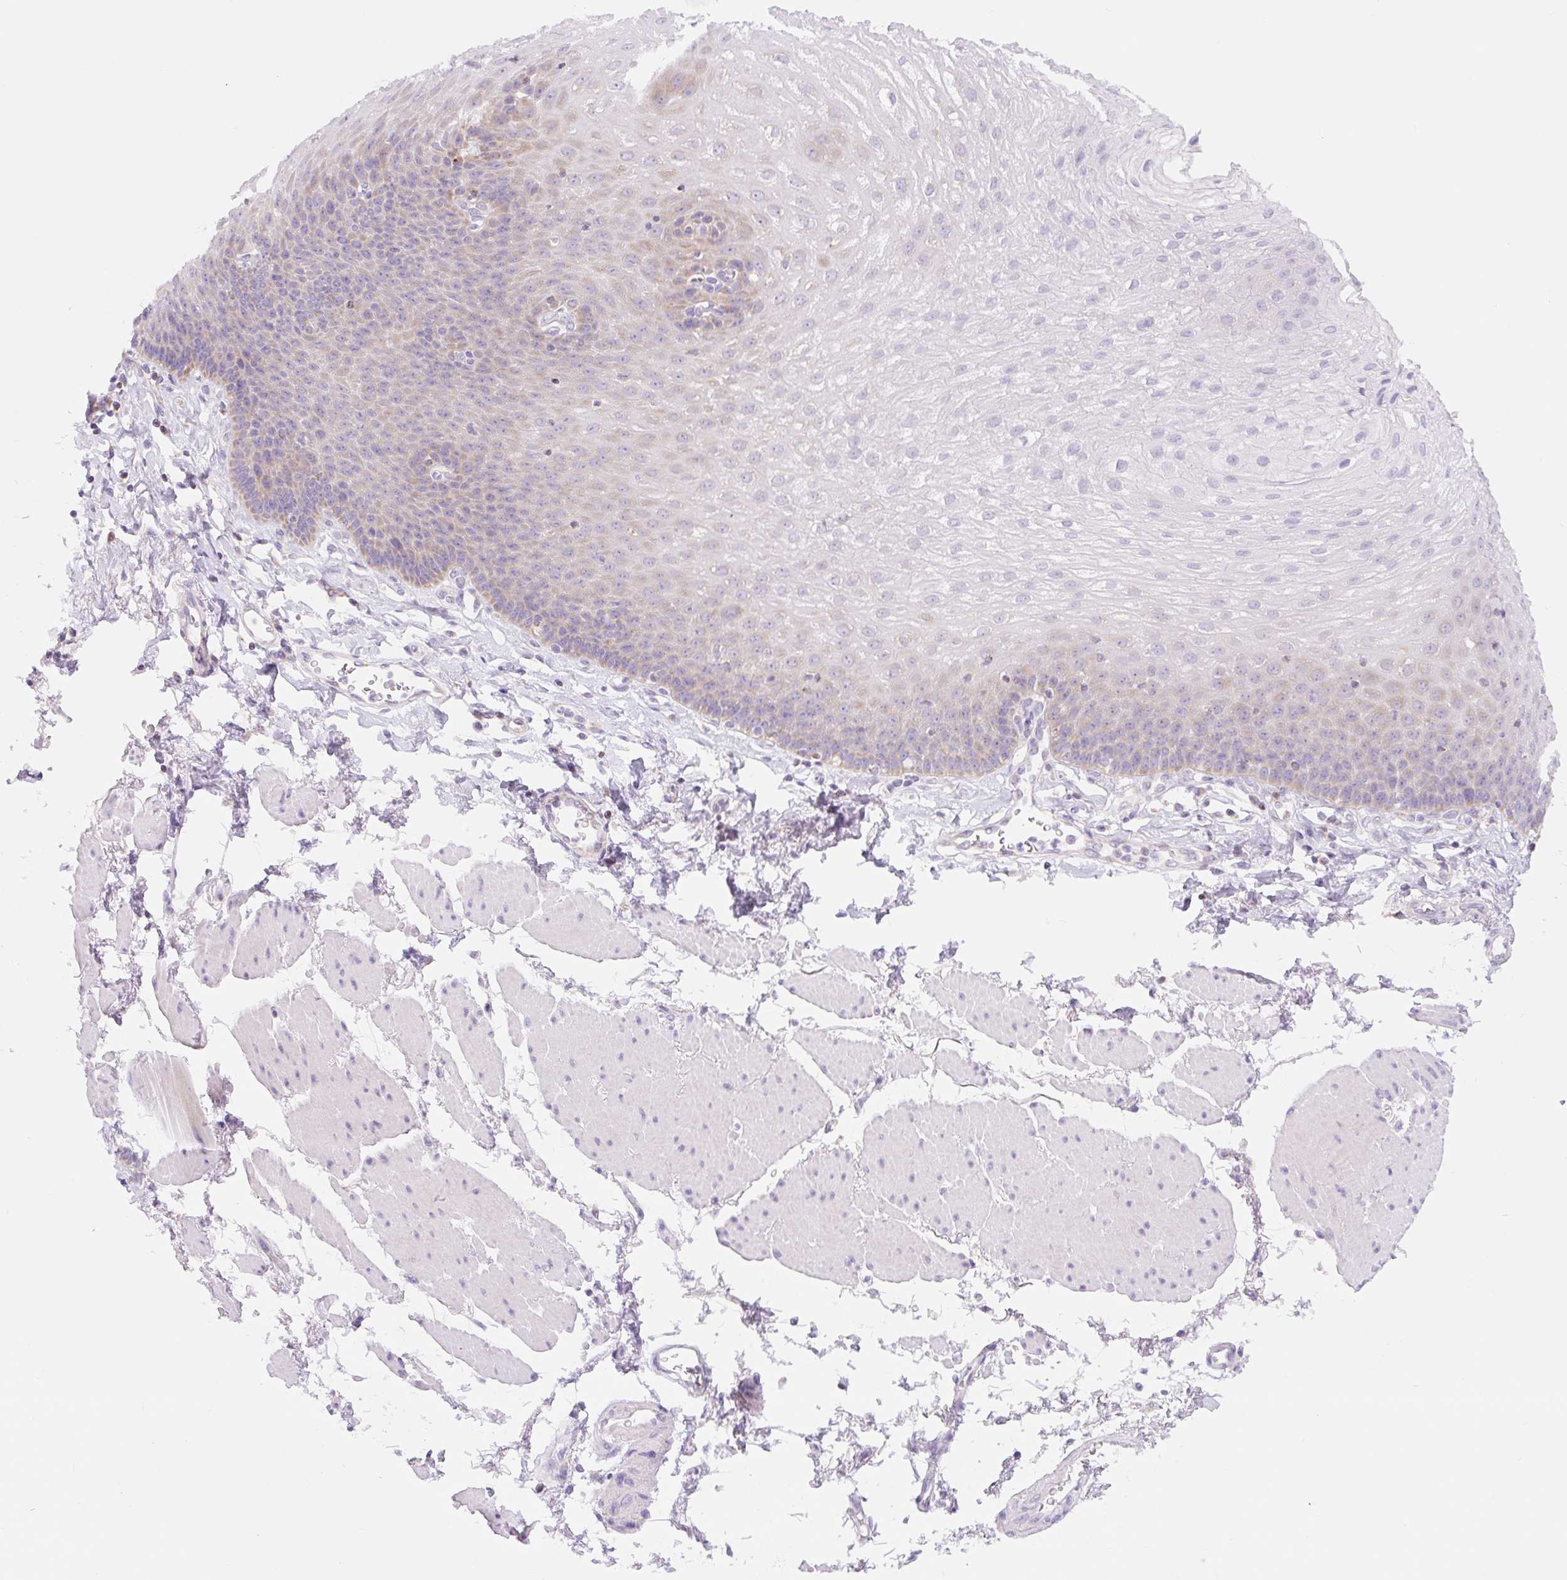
{"staining": {"intensity": "weak", "quantity": "<25%", "location": "cytoplasmic/membranous"}, "tissue": "esophagus", "cell_type": "Squamous epithelial cells", "image_type": "normal", "snomed": [{"axis": "morphology", "description": "Normal tissue, NOS"}, {"axis": "topography", "description": "Esophagus"}], "caption": "Immunohistochemical staining of unremarkable esophagus shows no significant expression in squamous epithelial cells. (DAB immunohistochemistry with hematoxylin counter stain).", "gene": "FOCAD", "patient": {"sex": "female", "age": 81}}